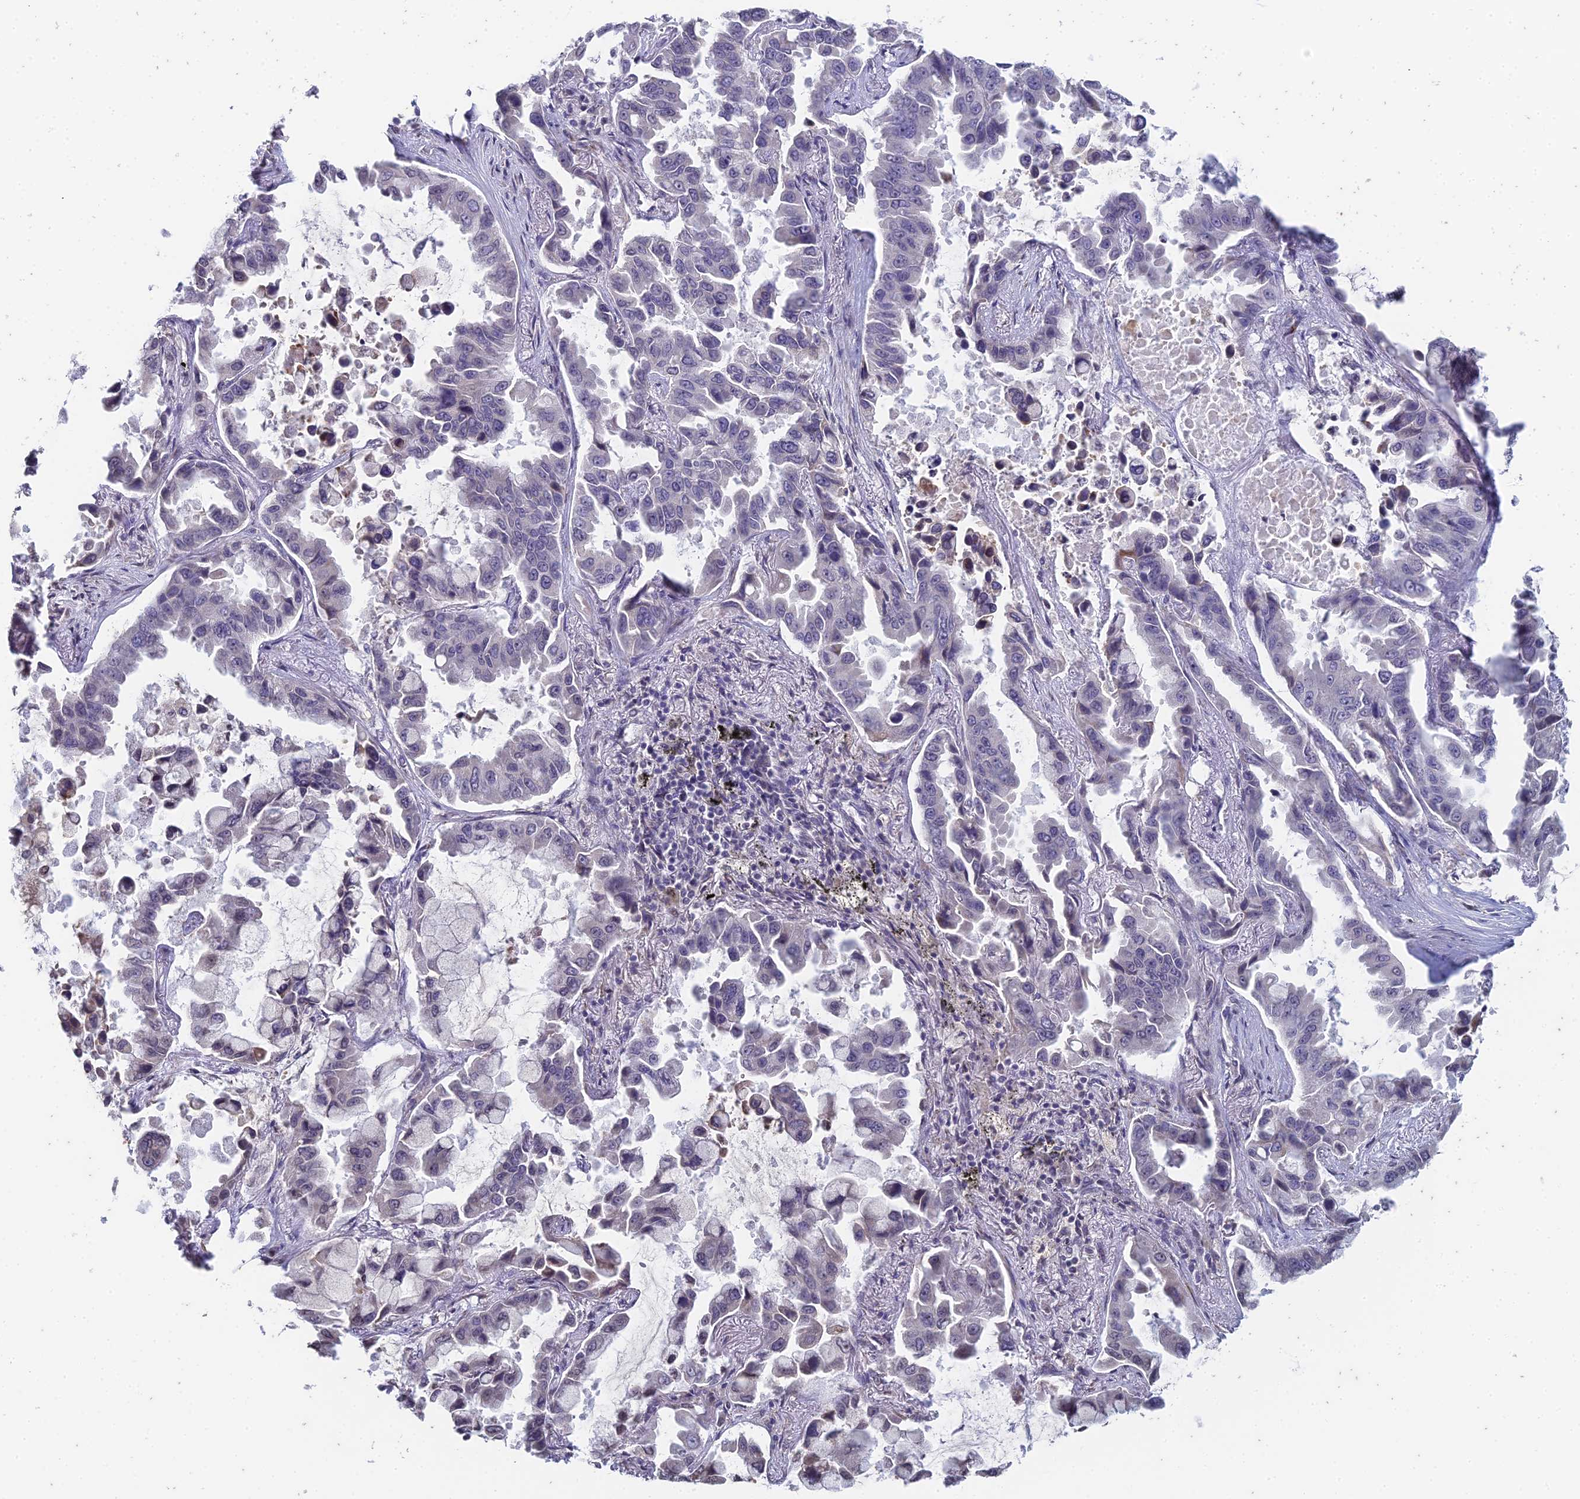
{"staining": {"intensity": "negative", "quantity": "none", "location": "none"}, "tissue": "lung cancer", "cell_type": "Tumor cells", "image_type": "cancer", "snomed": [{"axis": "morphology", "description": "Adenocarcinoma, NOS"}, {"axis": "topography", "description": "Lung"}], "caption": "Human lung cancer stained for a protein using IHC shows no expression in tumor cells.", "gene": "PRR22", "patient": {"sex": "male", "age": 64}}